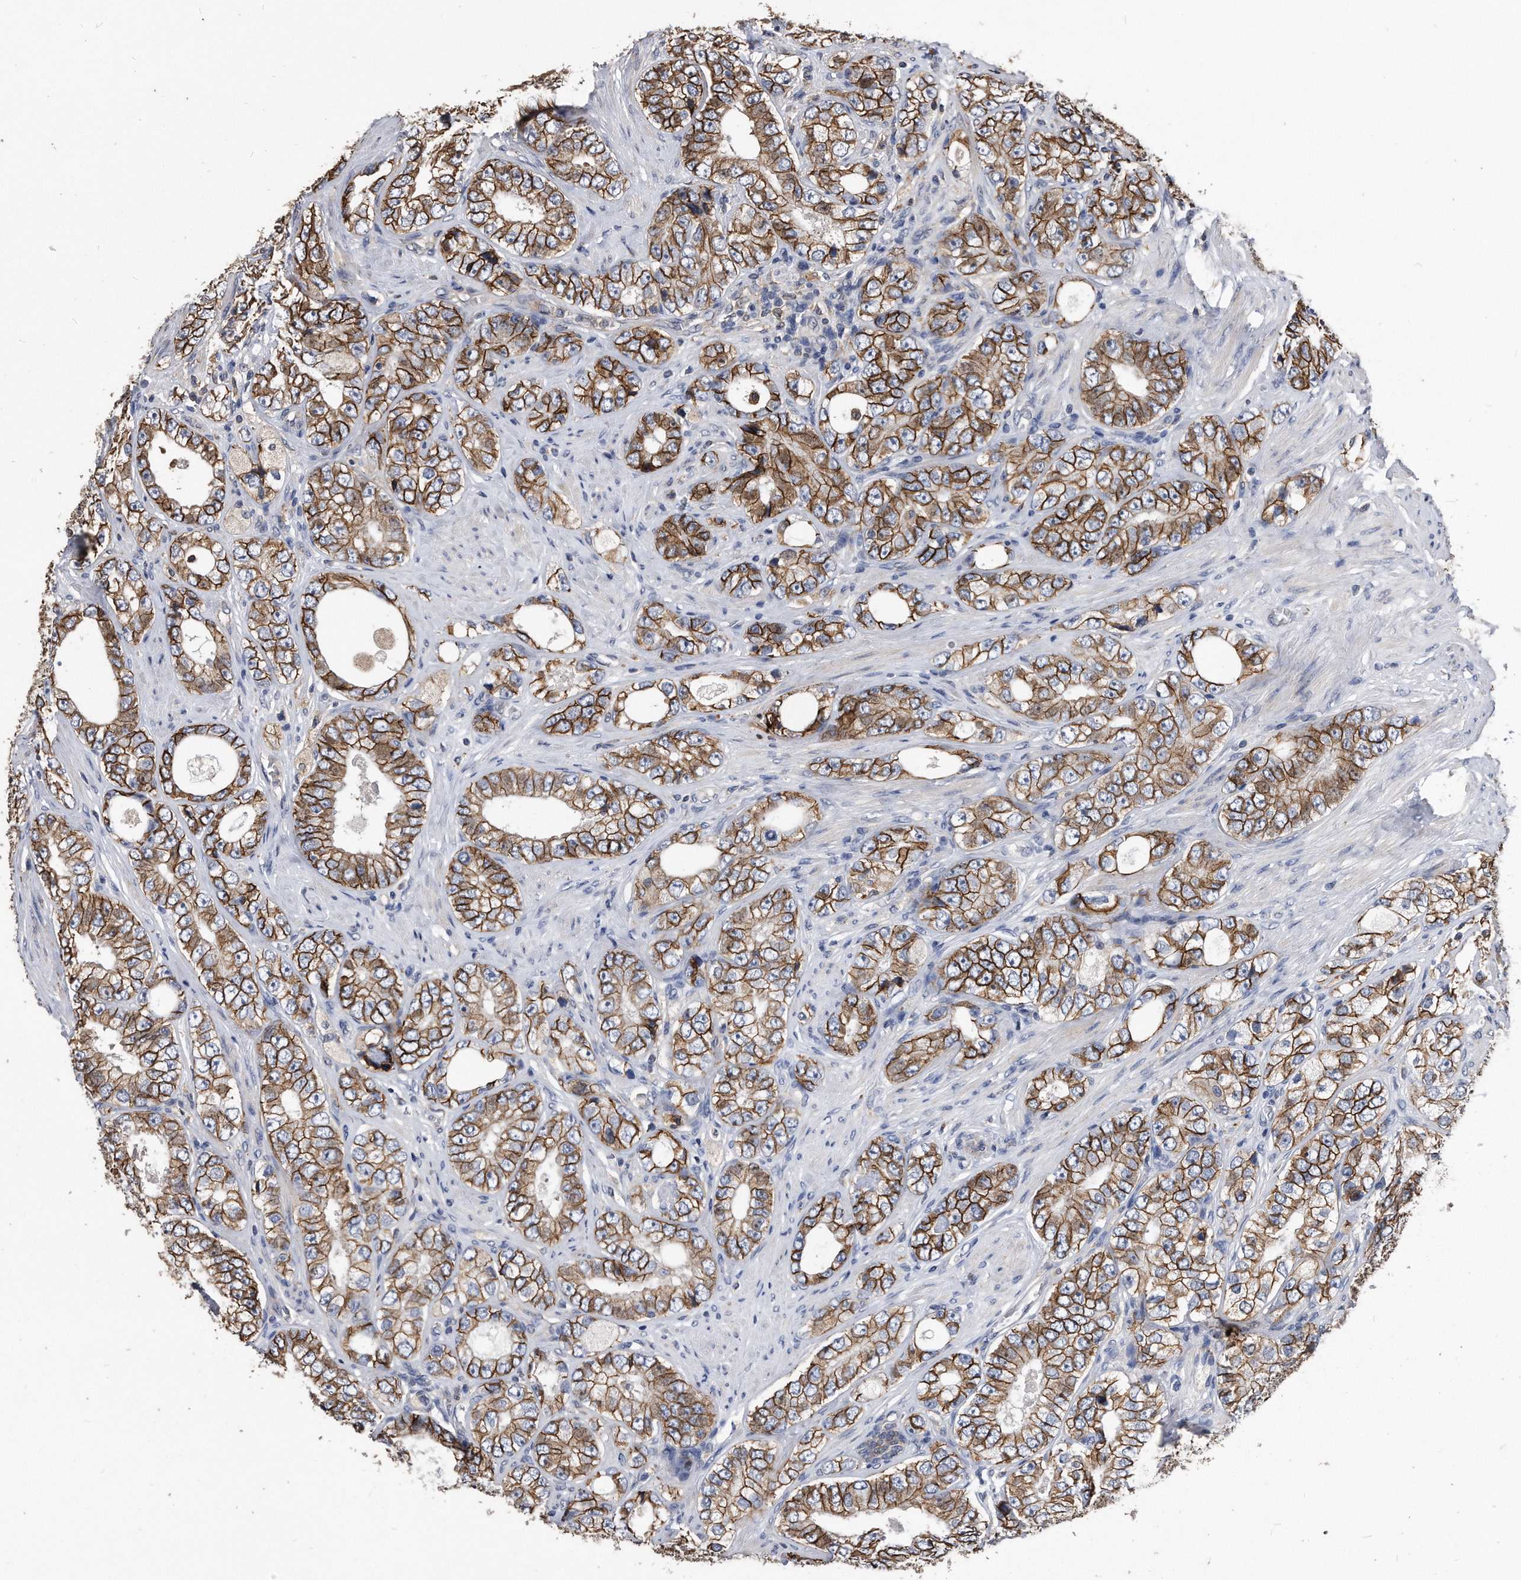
{"staining": {"intensity": "strong", "quantity": ">75%", "location": "cytoplasmic/membranous"}, "tissue": "prostate cancer", "cell_type": "Tumor cells", "image_type": "cancer", "snomed": [{"axis": "morphology", "description": "Adenocarcinoma, High grade"}, {"axis": "topography", "description": "Prostate"}], "caption": "Prostate high-grade adenocarcinoma was stained to show a protein in brown. There is high levels of strong cytoplasmic/membranous staining in approximately >75% of tumor cells.", "gene": "IL20RA", "patient": {"sex": "male", "age": 56}}